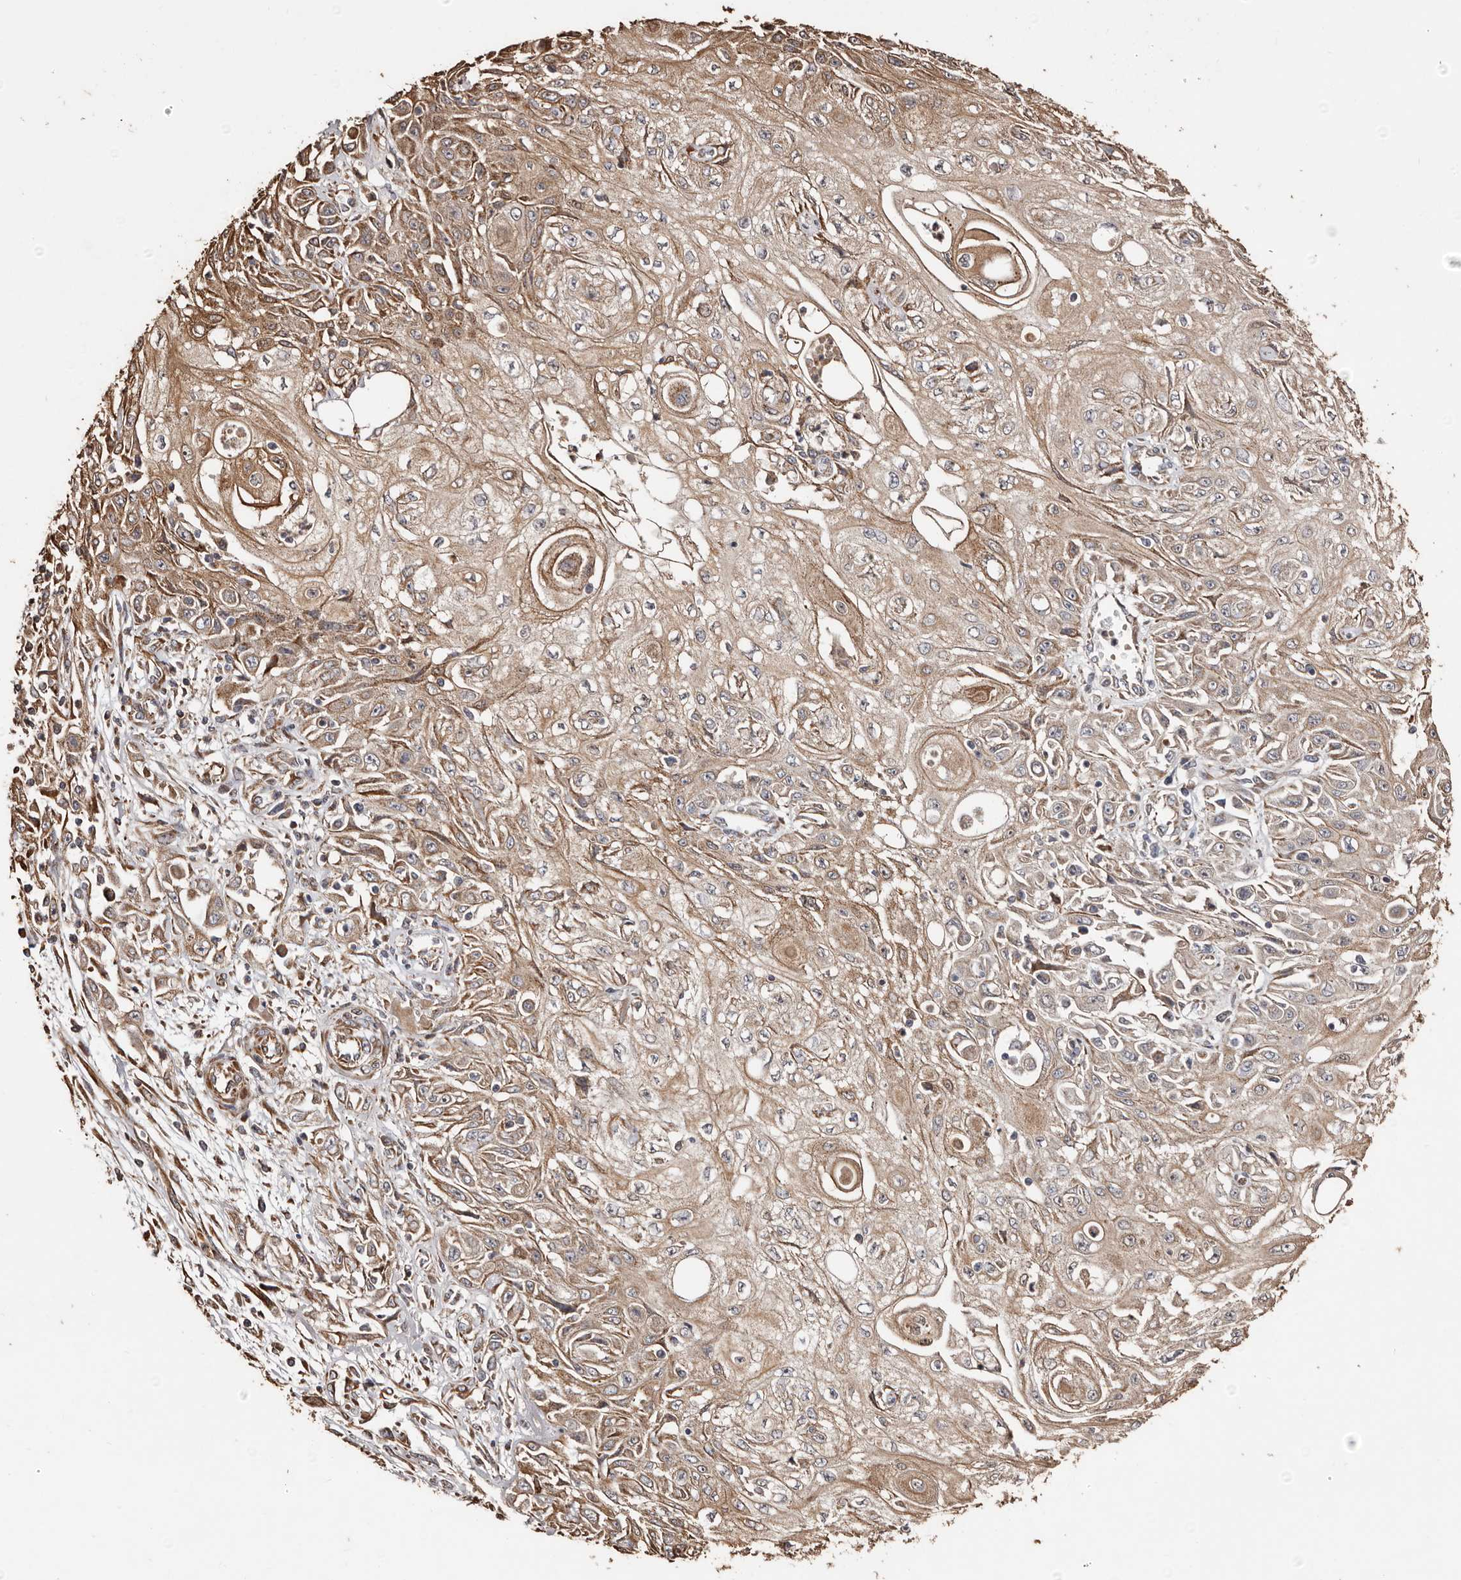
{"staining": {"intensity": "moderate", "quantity": ">75%", "location": "cytoplasmic/membranous"}, "tissue": "skin cancer", "cell_type": "Tumor cells", "image_type": "cancer", "snomed": [{"axis": "morphology", "description": "Squamous cell carcinoma, NOS"}, {"axis": "morphology", "description": "Squamous cell carcinoma, metastatic, NOS"}, {"axis": "topography", "description": "Skin"}, {"axis": "topography", "description": "Lymph node"}], "caption": "This is an image of immunohistochemistry (IHC) staining of skin cancer, which shows moderate expression in the cytoplasmic/membranous of tumor cells.", "gene": "MACC1", "patient": {"sex": "male", "age": 75}}